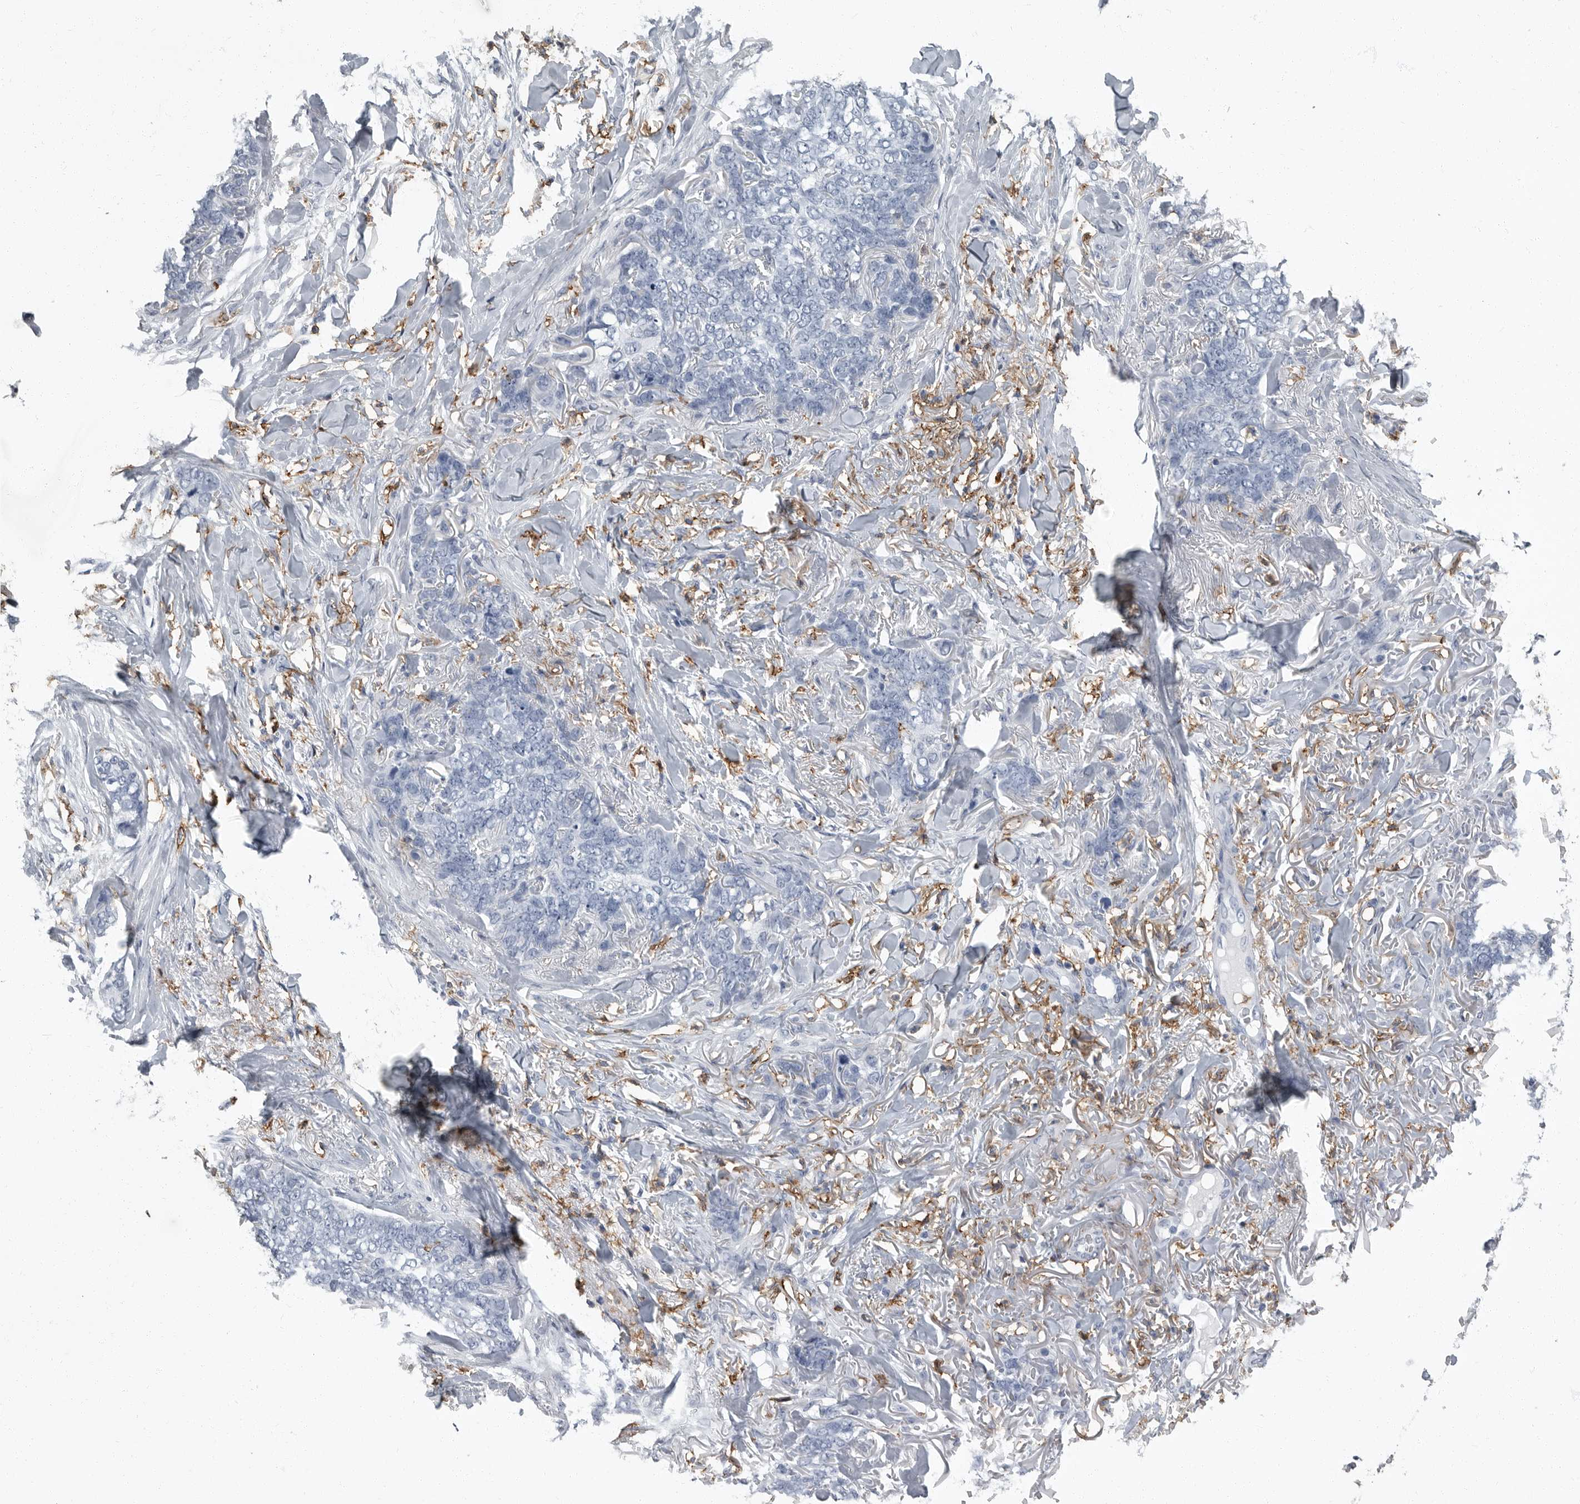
{"staining": {"intensity": "negative", "quantity": "none", "location": "none"}, "tissue": "skin cancer", "cell_type": "Tumor cells", "image_type": "cancer", "snomed": [{"axis": "morphology", "description": "Normal tissue, NOS"}, {"axis": "morphology", "description": "Basal cell carcinoma"}, {"axis": "topography", "description": "Skin"}], "caption": "Immunohistochemistry micrograph of skin basal cell carcinoma stained for a protein (brown), which demonstrates no expression in tumor cells. (DAB immunohistochemistry (IHC) visualized using brightfield microscopy, high magnification).", "gene": "FCER1G", "patient": {"sex": "male", "age": 77}}